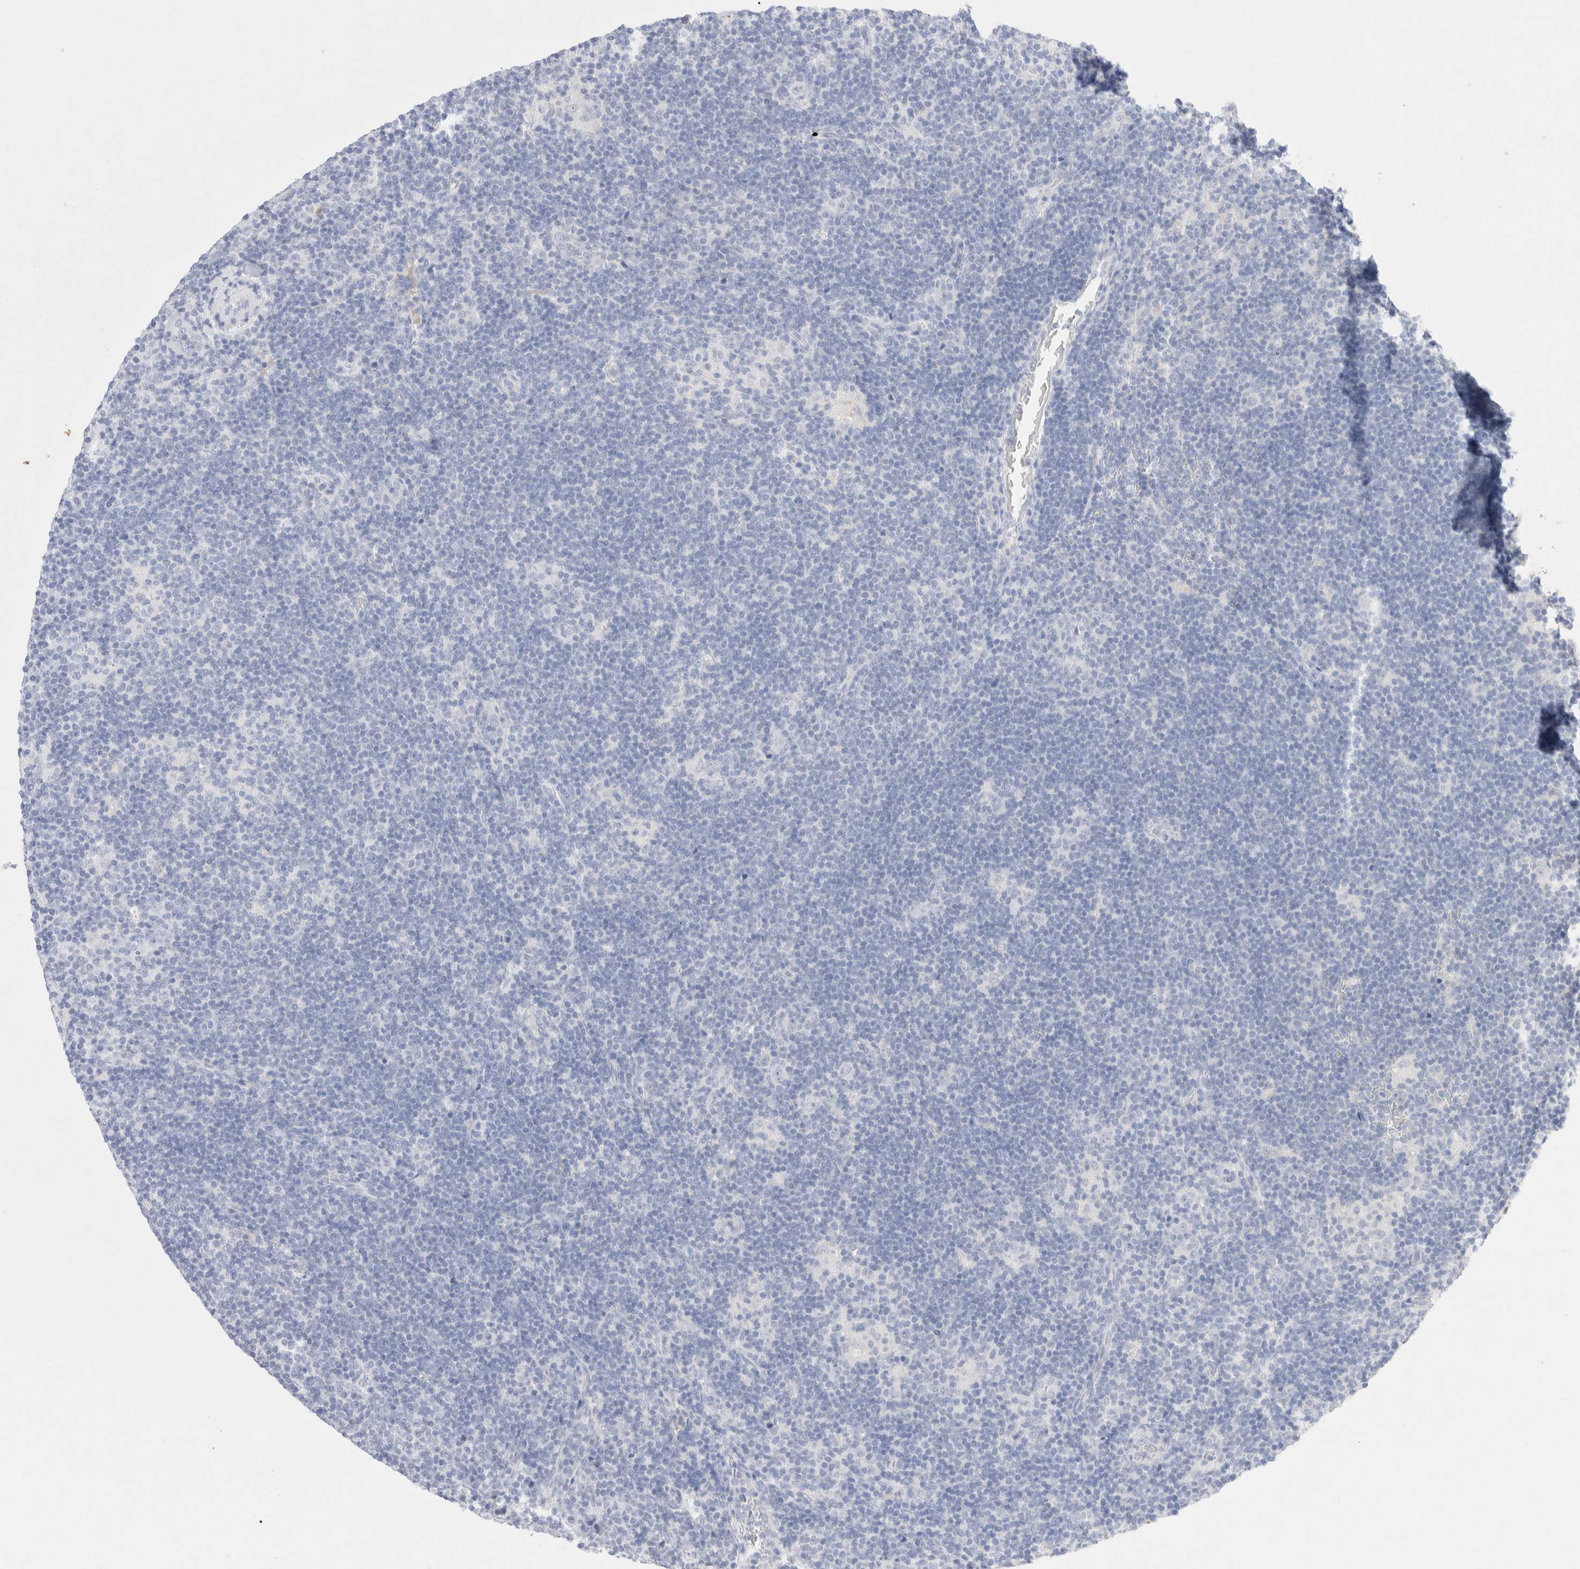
{"staining": {"intensity": "negative", "quantity": "none", "location": "none"}, "tissue": "lymphoma", "cell_type": "Tumor cells", "image_type": "cancer", "snomed": [{"axis": "morphology", "description": "Hodgkin's disease, NOS"}, {"axis": "topography", "description": "Lymph node"}], "caption": "An IHC histopathology image of lymphoma is shown. There is no staining in tumor cells of lymphoma.", "gene": "EPCAM", "patient": {"sex": "female", "age": 57}}